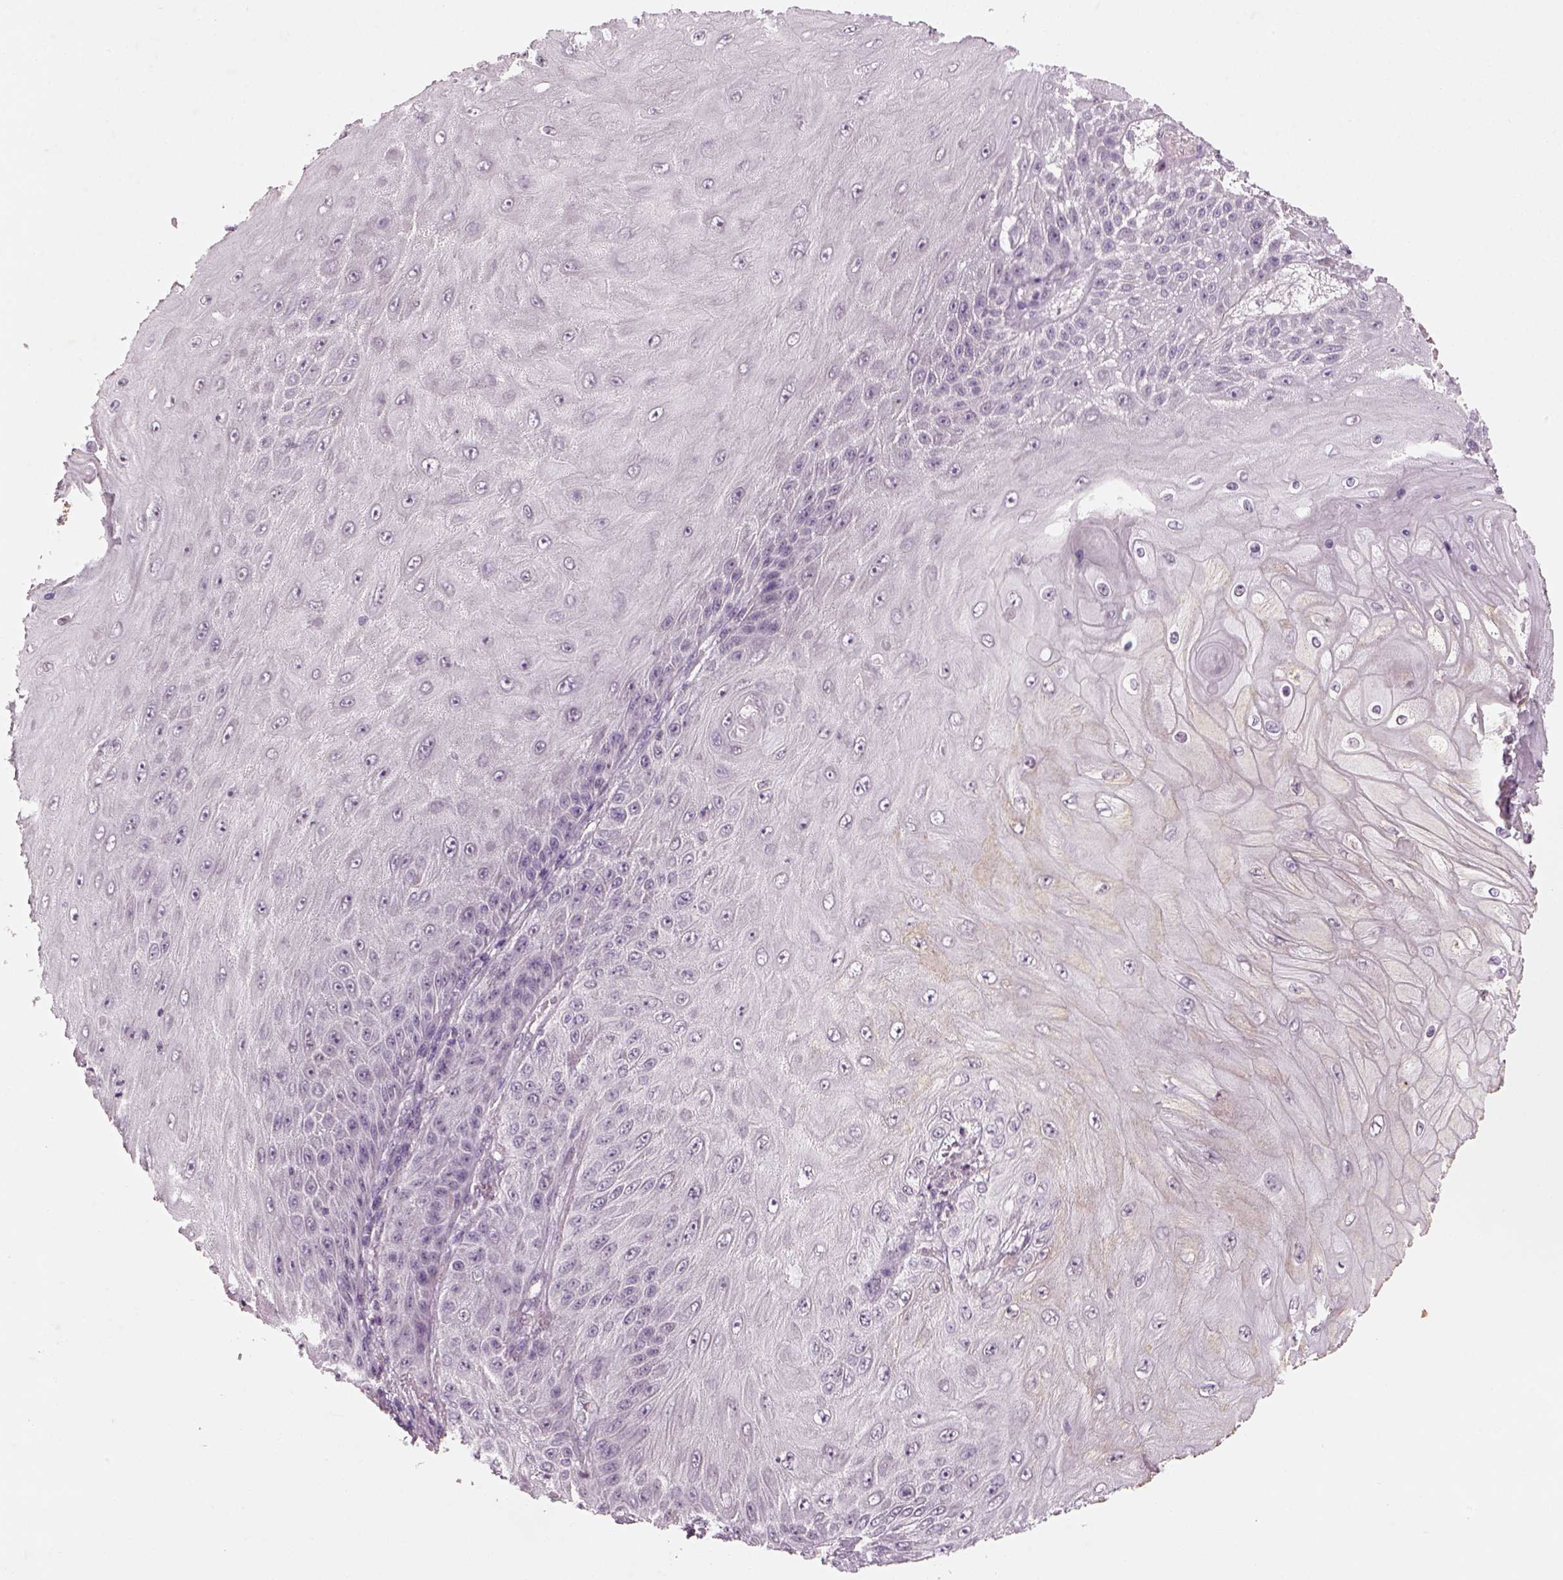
{"staining": {"intensity": "negative", "quantity": "none", "location": "none"}, "tissue": "skin cancer", "cell_type": "Tumor cells", "image_type": "cancer", "snomed": [{"axis": "morphology", "description": "Squamous cell carcinoma, NOS"}, {"axis": "topography", "description": "Skin"}], "caption": "The immunohistochemistry histopathology image has no significant expression in tumor cells of skin cancer tissue.", "gene": "GDNF", "patient": {"sex": "male", "age": 62}}